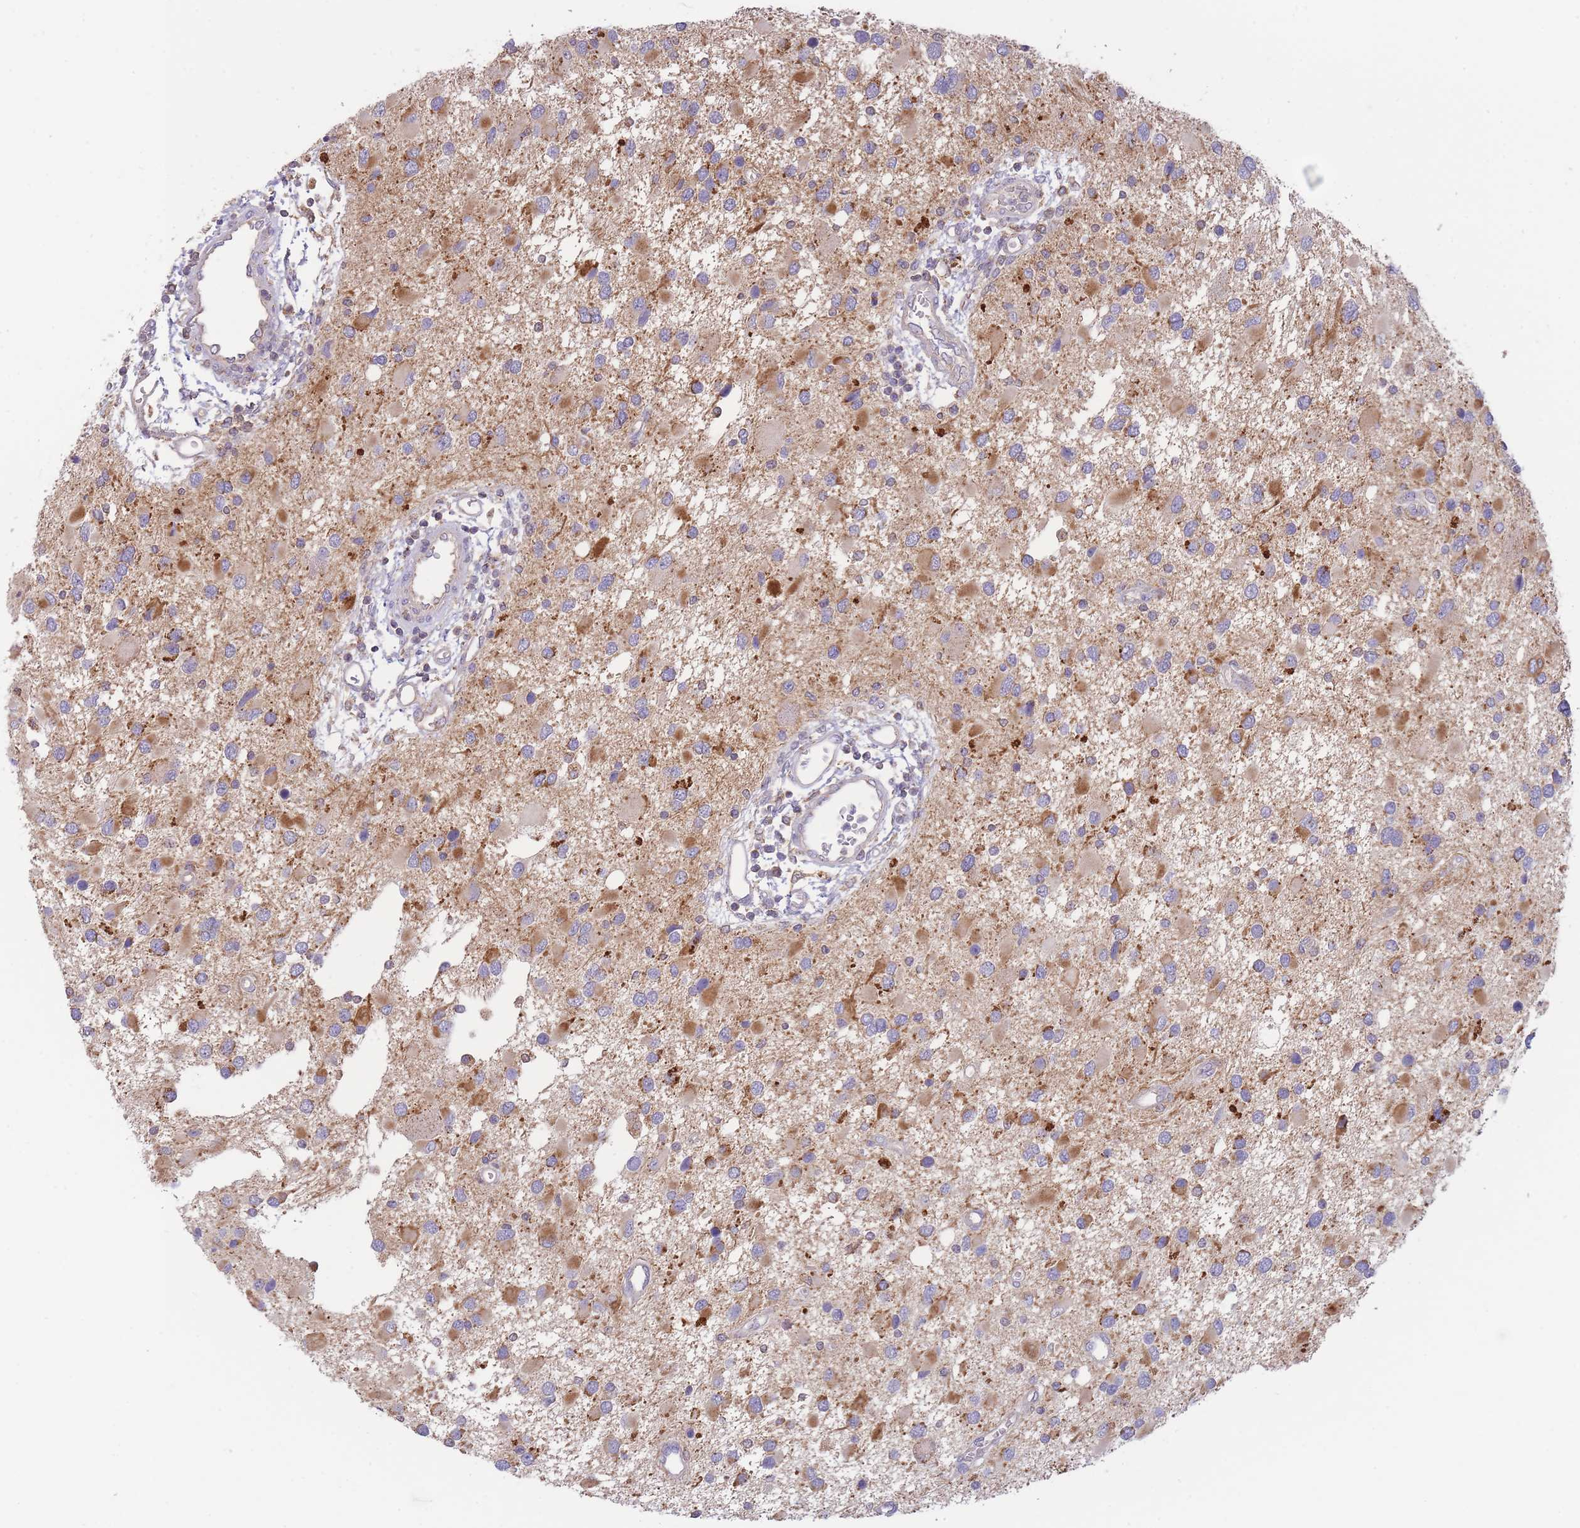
{"staining": {"intensity": "moderate", "quantity": ">75%", "location": "cytoplasmic/membranous"}, "tissue": "glioma", "cell_type": "Tumor cells", "image_type": "cancer", "snomed": [{"axis": "morphology", "description": "Glioma, malignant, High grade"}, {"axis": "topography", "description": "Brain"}], "caption": "Immunohistochemical staining of human malignant glioma (high-grade) displays moderate cytoplasmic/membranous protein expression in about >75% of tumor cells. Nuclei are stained in blue.", "gene": "SLC25A42", "patient": {"sex": "male", "age": 53}}